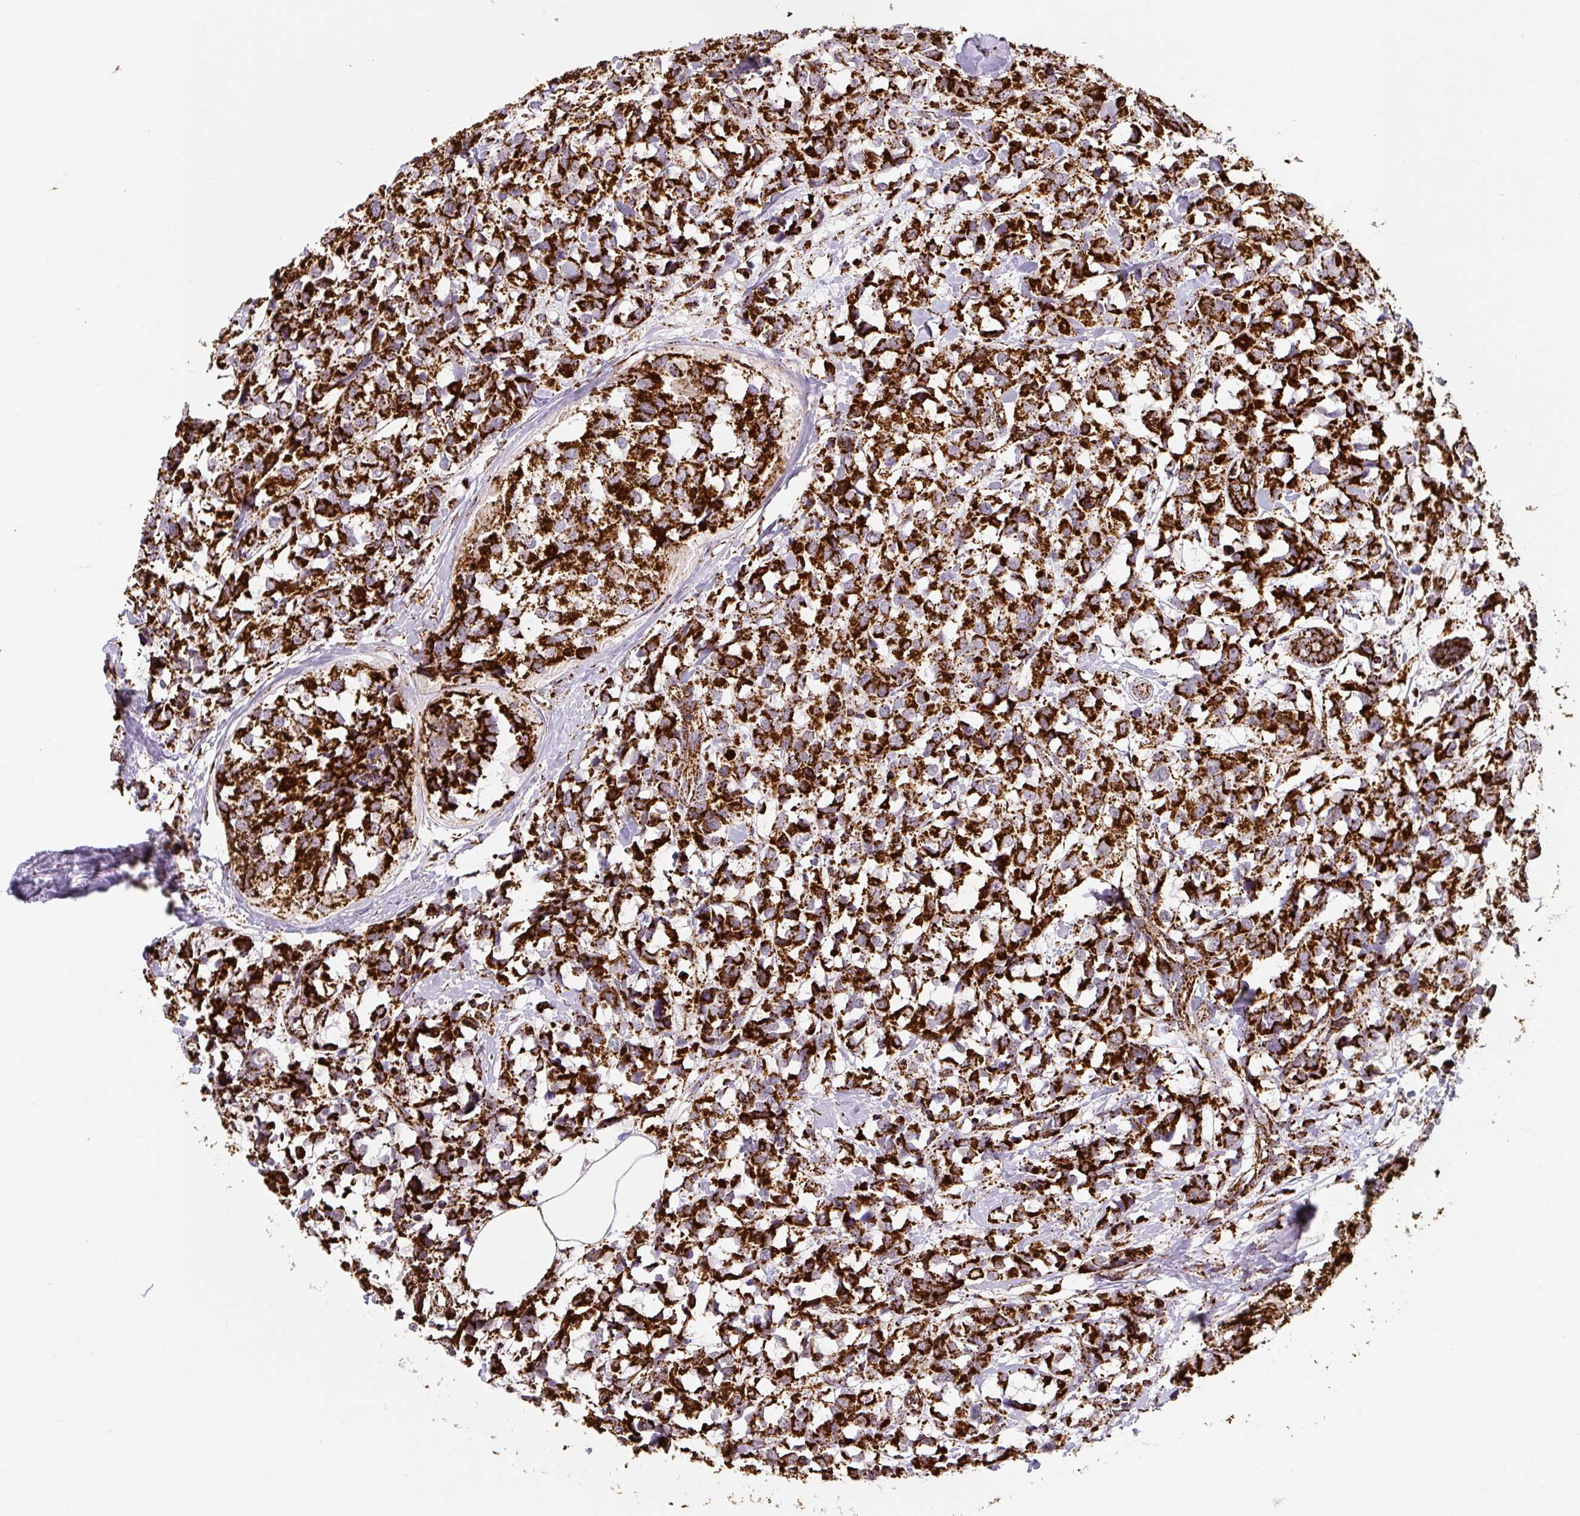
{"staining": {"intensity": "strong", "quantity": ">75%", "location": "cytoplasmic/membranous"}, "tissue": "breast cancer", "cell_type": "Tumor cells", "image_type": "cancer", "snomed": [{"axis": "morphology", "description": "Lobular carcinoma"}, {"axis": "topography", "description": "Breast"}], "caption": "Protein staining of breast cancer tissue reveals strong cytoplasmic/membranous expression in about >75% of tumor cells. (IHC, brightfield microscopy, high magnification).", "gene": "ATP5F1A", "patient": {"sex": "female", "age": 59}}